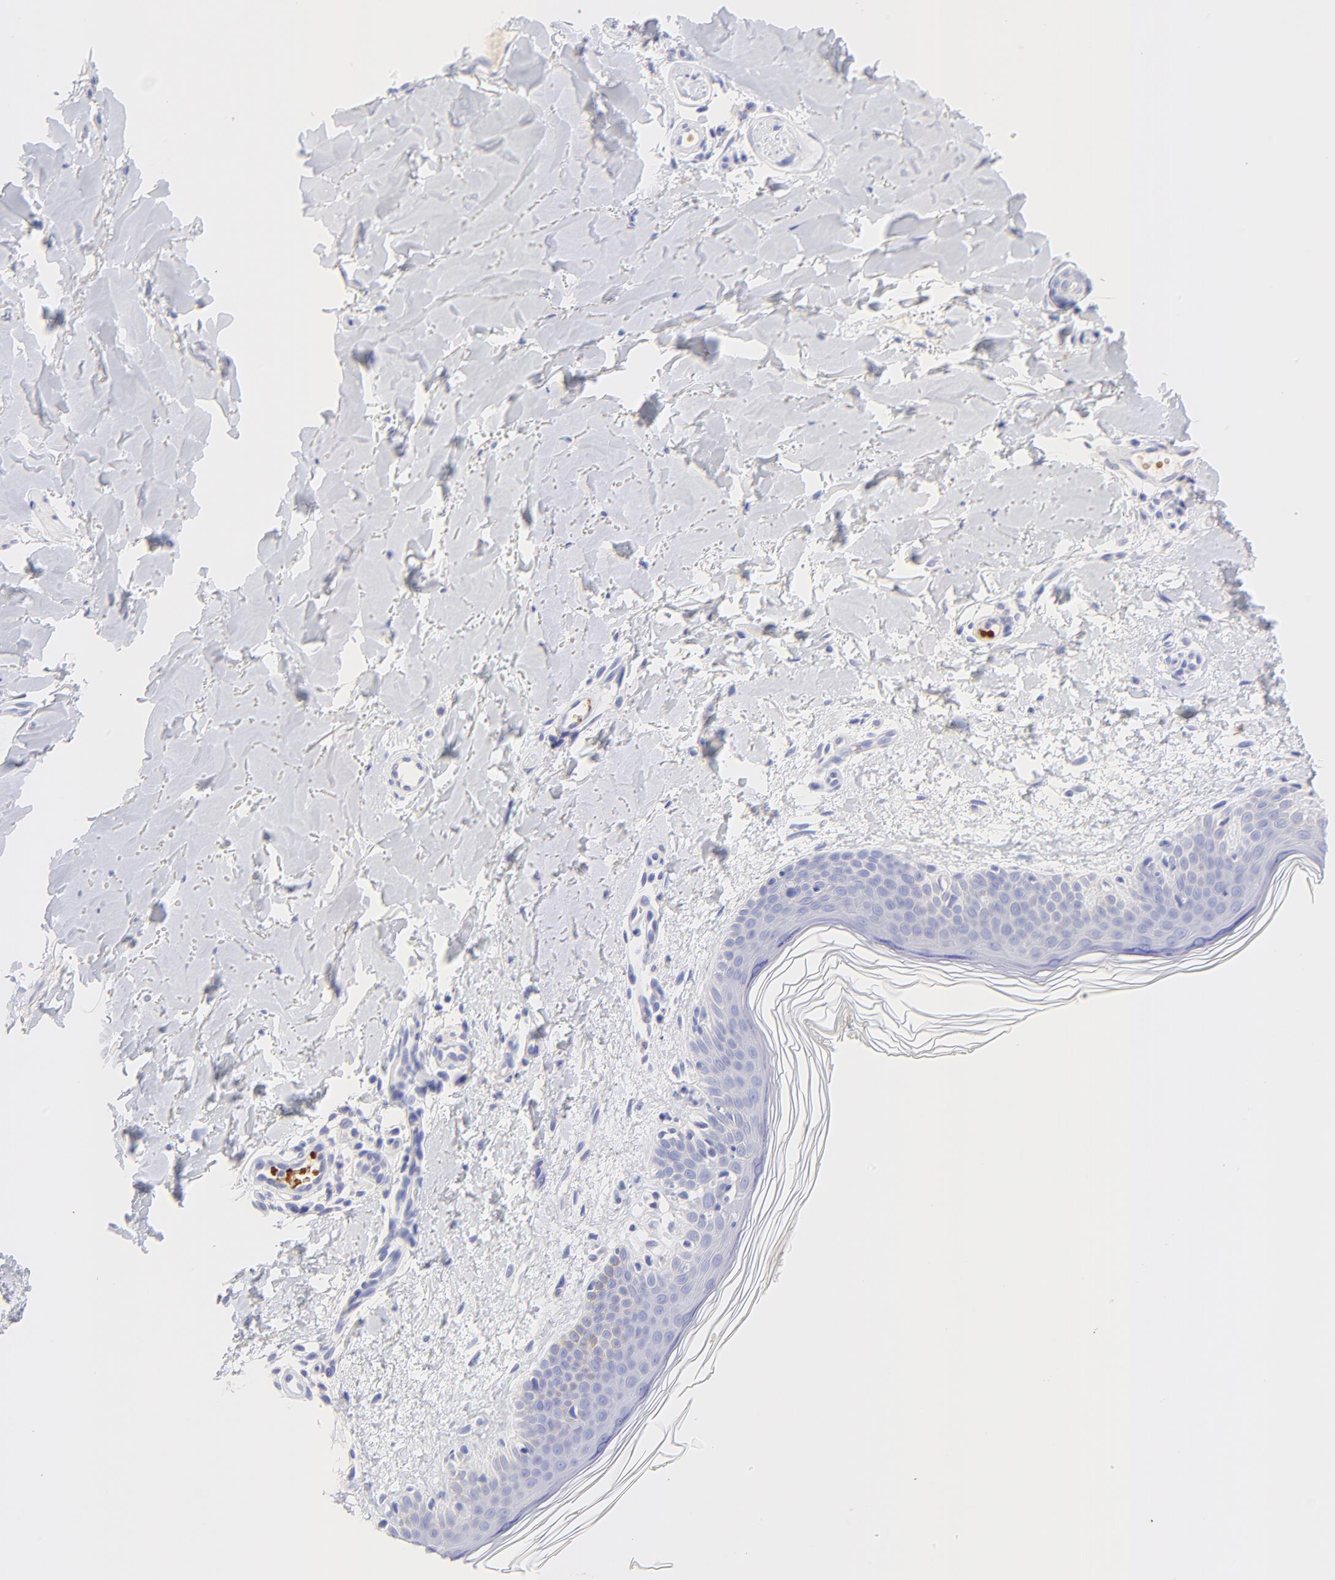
{"staining": {"intensity": "negative", "quantity": "none", "location": "none"}, "tissue": "skin", "cell_type": "Fibroblasts", "image_type": "normal", "snomed": [{"axis": "morphology", "description": "Normal tissue, NOS"}, {"axis": "topography", "description": "Skin"}], "caption": "Immunohistochemical staining of benign skin displays no significant expression in fibroblasts.", "gene": "FRMPD3", "patient": {"sex": "female", "age": 56}}